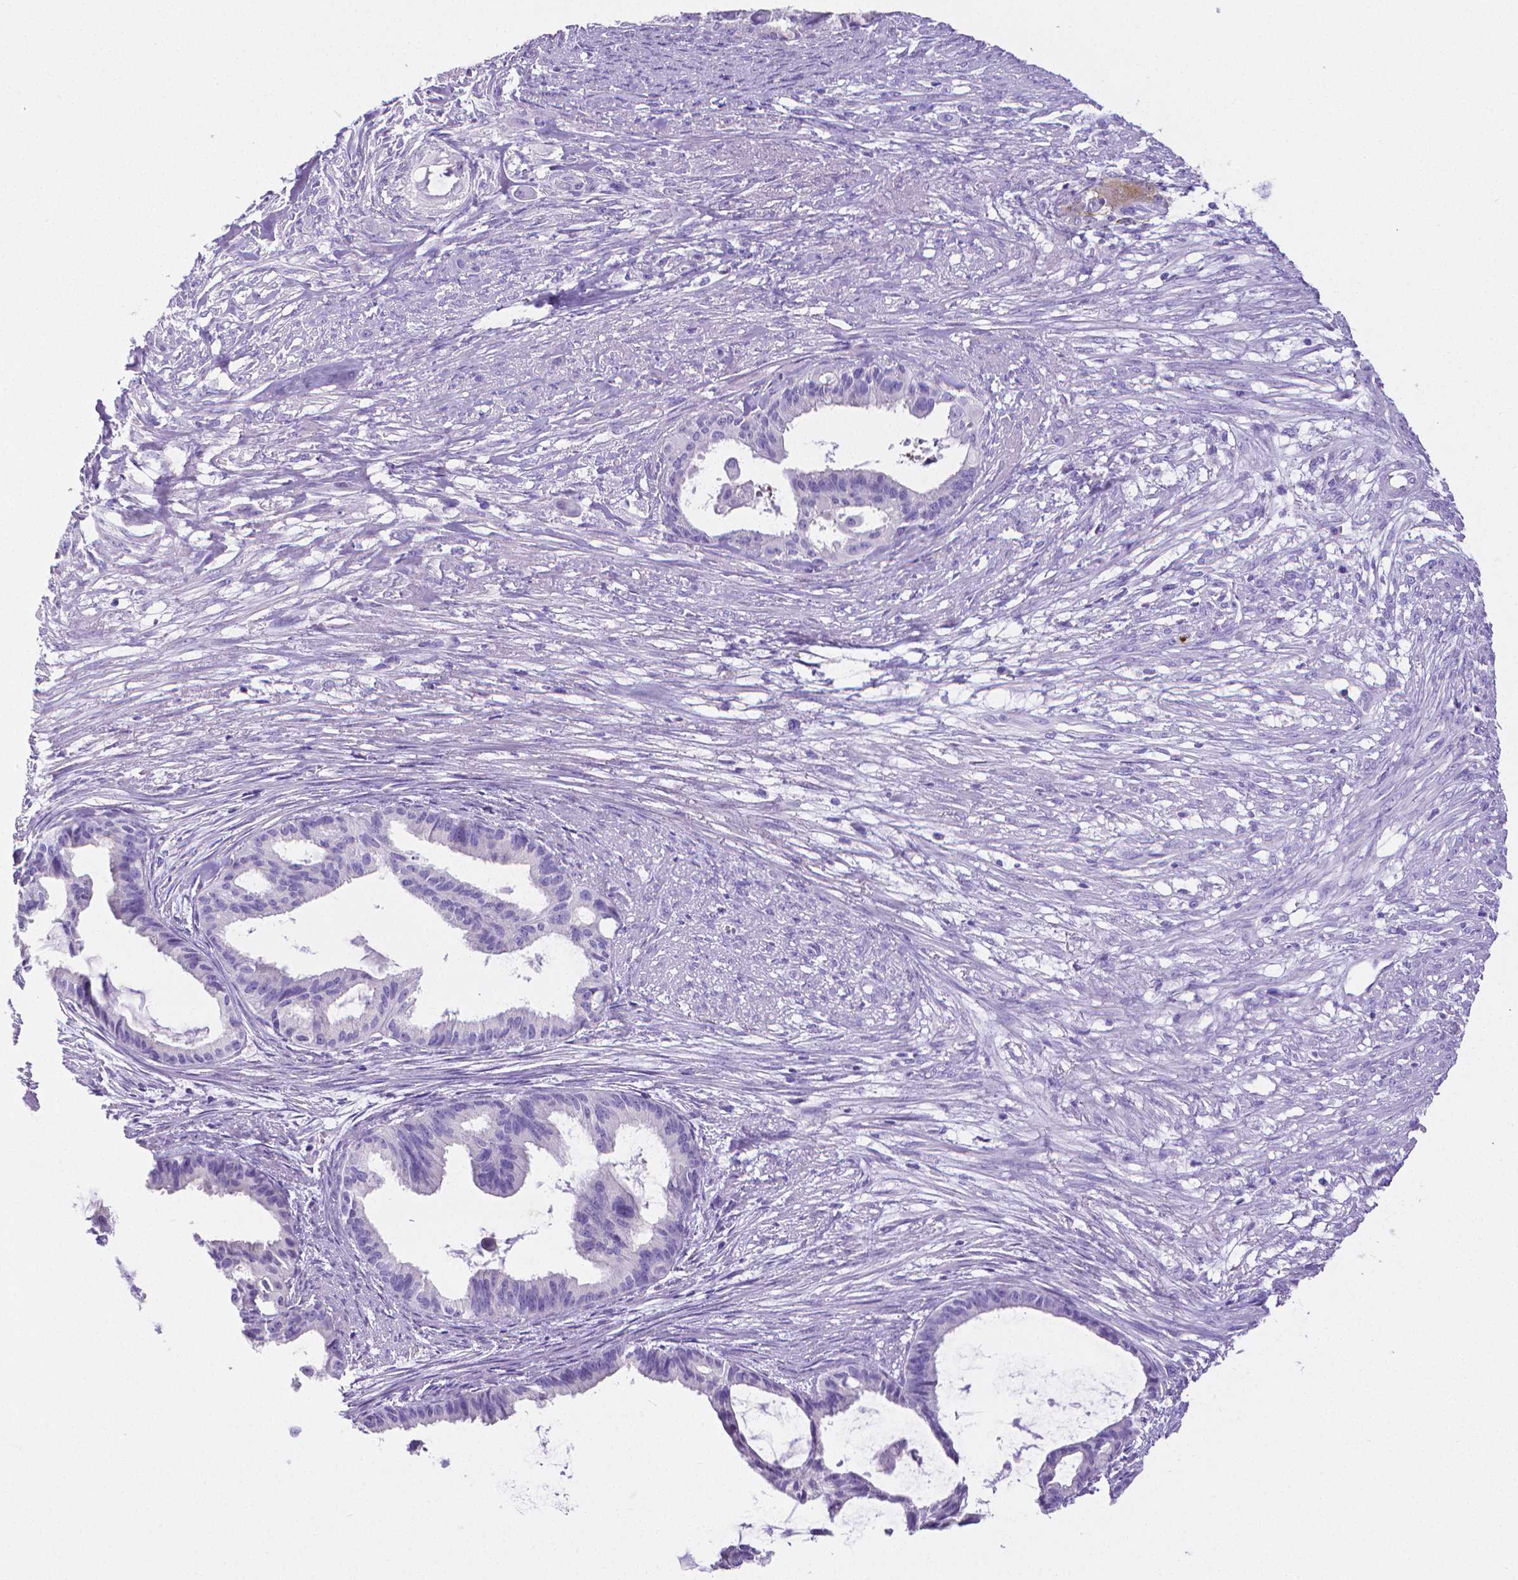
{"staining": {"intensity": "negative", "quantity": "none", "location": "none"}, "tissue": "endometrial cancer", "cell_type": "Tumor cells", "image_type": "cancer", "snomed": [{"axis": "morphology", "description": "Adenocarcinoma, NOS"}, {"axis": "topography", "description": "Endometrium"}], "caption": "This is a image of immunohistochemistry staining of adenocarcinoma (endometrial), which shows no expression in tumor cells. Brightfield microscopy of immunohistochemistry stained with DAB (3,3'-diaminobenzidine) (brown) and hematoxylin (blue), captured at high magnification.", "gene": "MMP9", "patient": {"sex": "female", "age": 86}}